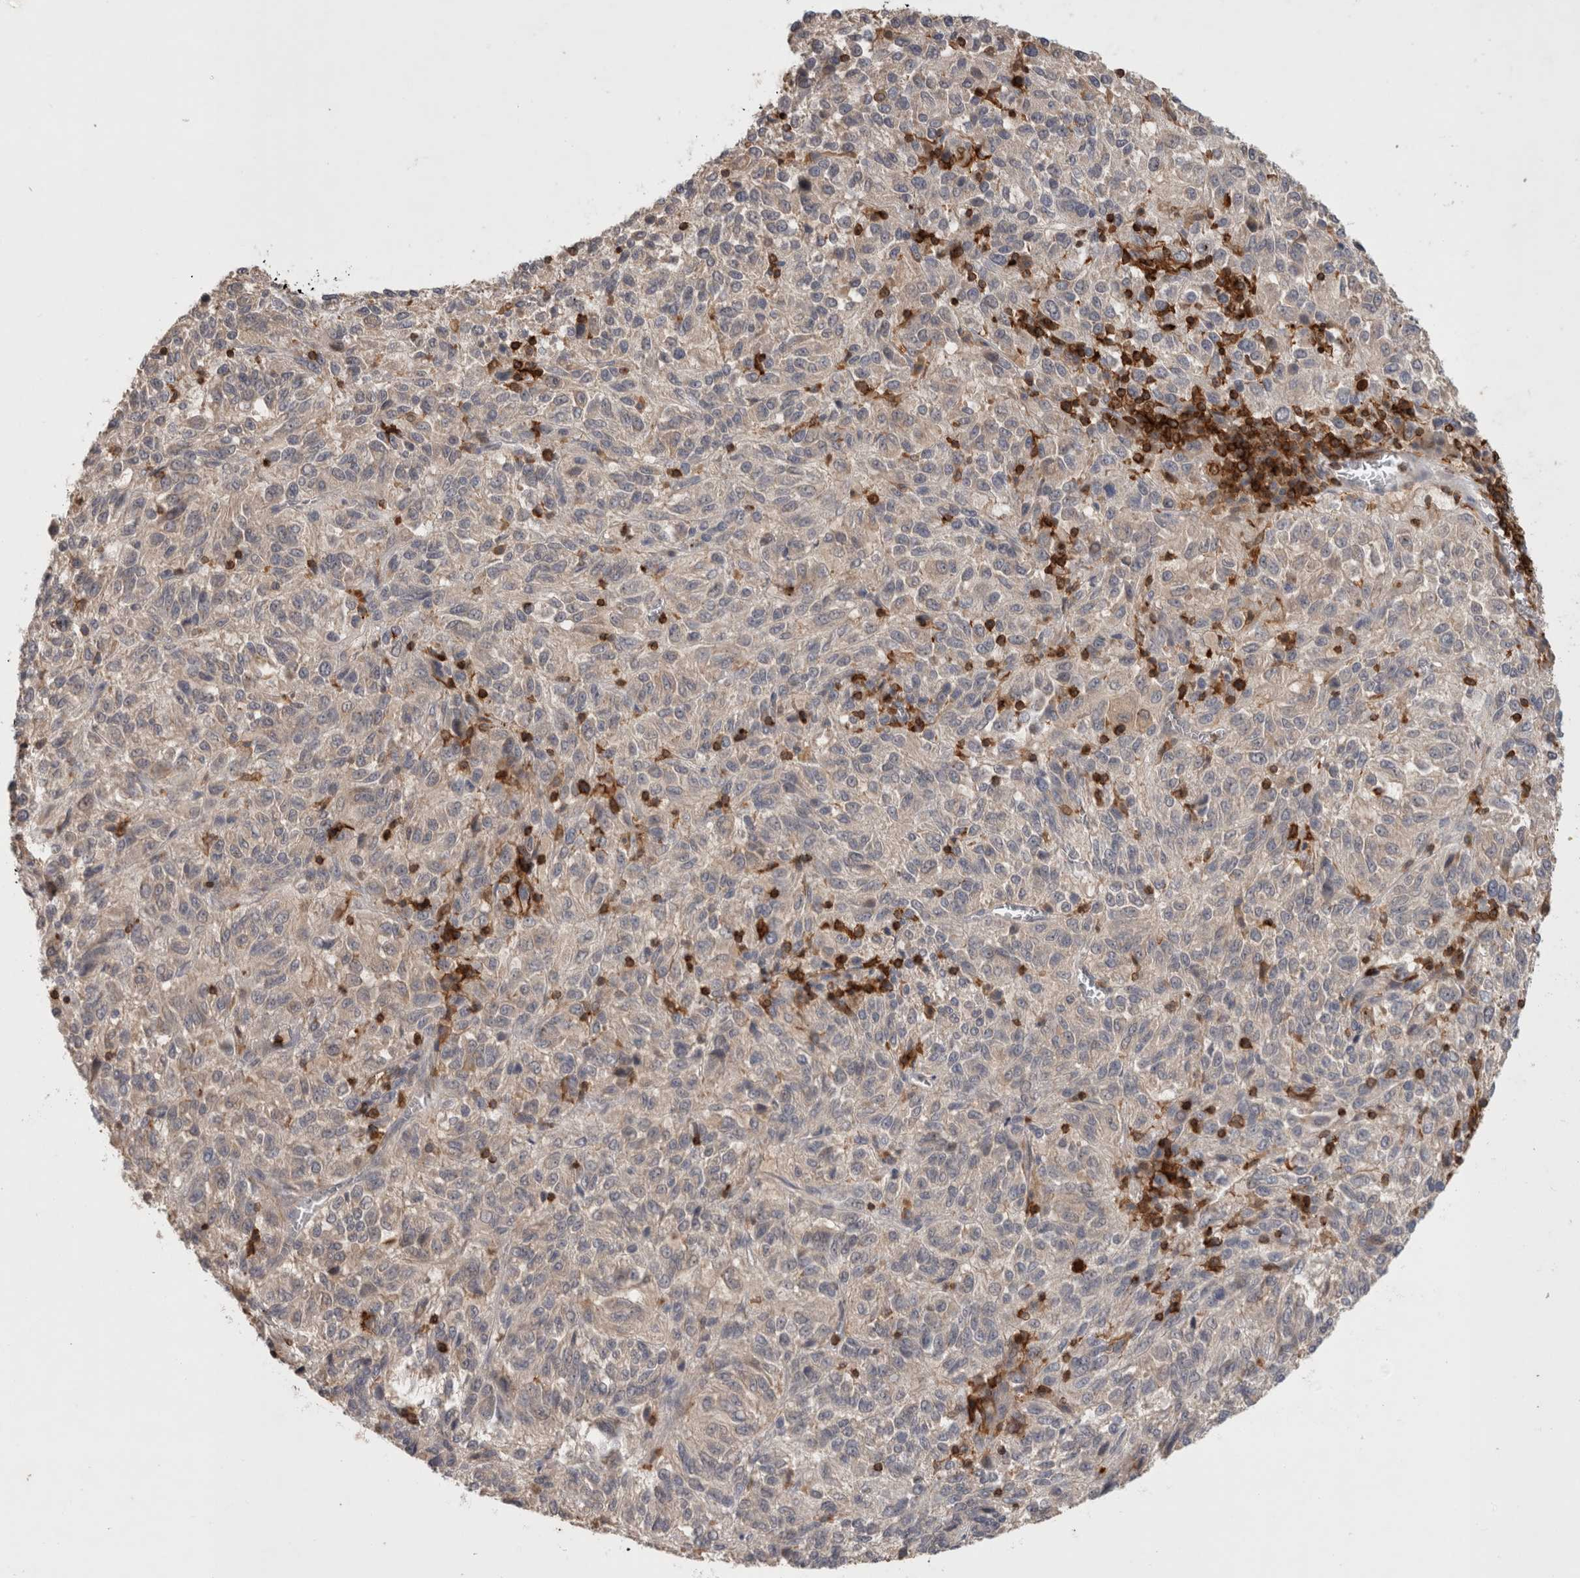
{"staining": {"intensity": "weak", "quantity": "25%-75%", "location": "cytoplasmic/membranous"}, "tissue": "melanoma", "cell_type": "Tumor cells", "image_type": "cancer", "snomed": [{"axis": "morphology", "description": "Malignant melanoma, Metastatic site"}, {"axis": "topography", "description": "Lung"}], "caption": "Immunohistochemical staining of malignant melanoma (metastatic site) displays low levels of weak cytoplasmic/membranous protein expression in approximately 25%-75% of tumor cells.", "gene": "GFRA2", "patient": {"sex": "male", "age": 64}}